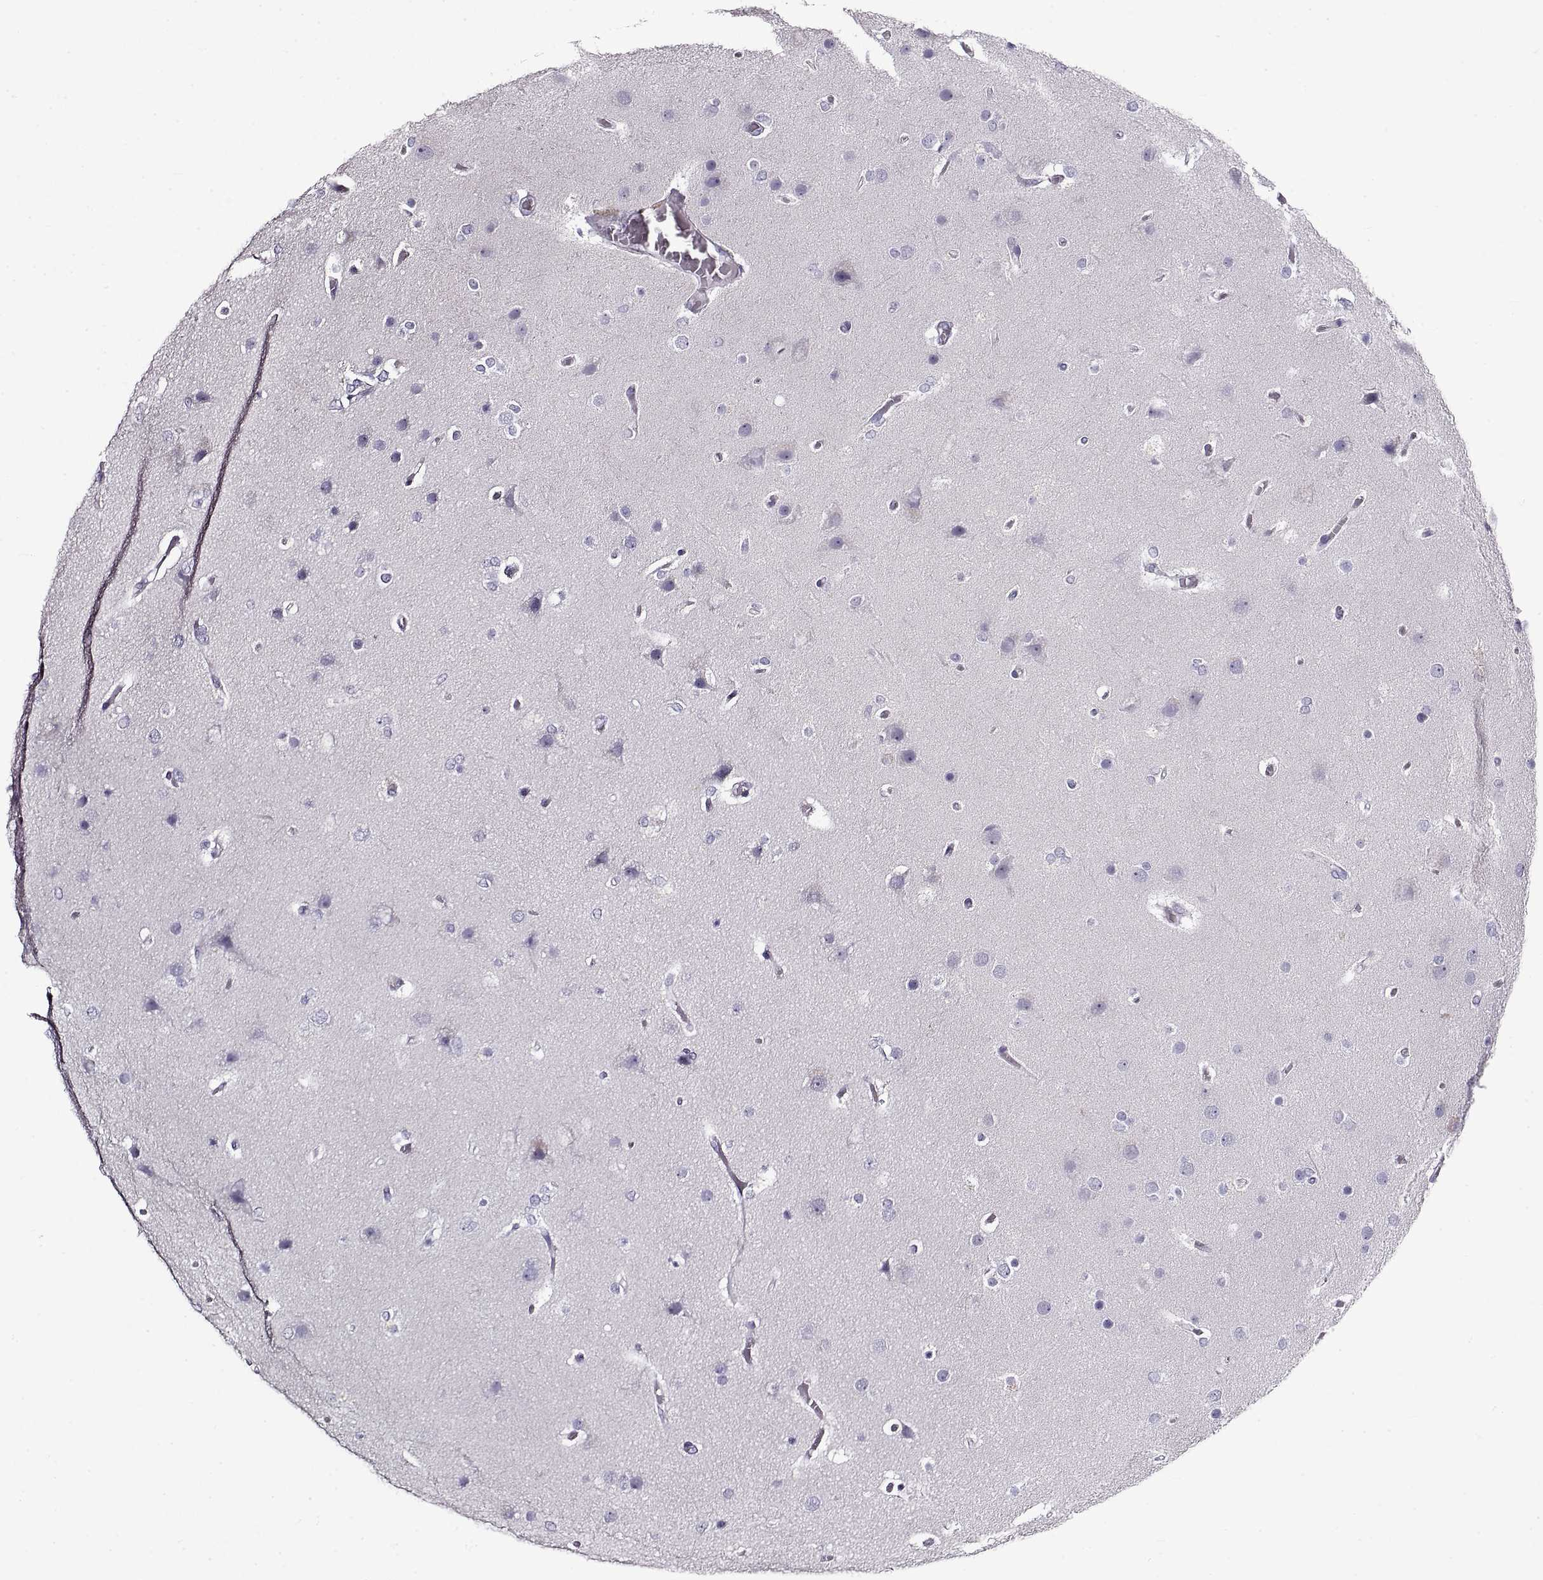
{"staining": {"intensity": "negative", "quantity": "none", "location": "none"}, "tissue": "glioma", "cell_type": "Tumor cells", "image_type": "cancer", "snomed": [{"axis": "morphology", "description": "Glioma, malignant, High grade"}, {"axis": "topography", "description": "Brain"}], "caption": "Tumor cells are negative for brown protein staining in high-grade glioma (malignant). The staining is performed using DAB (3,3'-diaminobenzidine) brown chromogen with nuclei counter-stained in using hematoxylin.", "gene": "CRYBB3", "patient": {"sex": "female", "age": 61}}